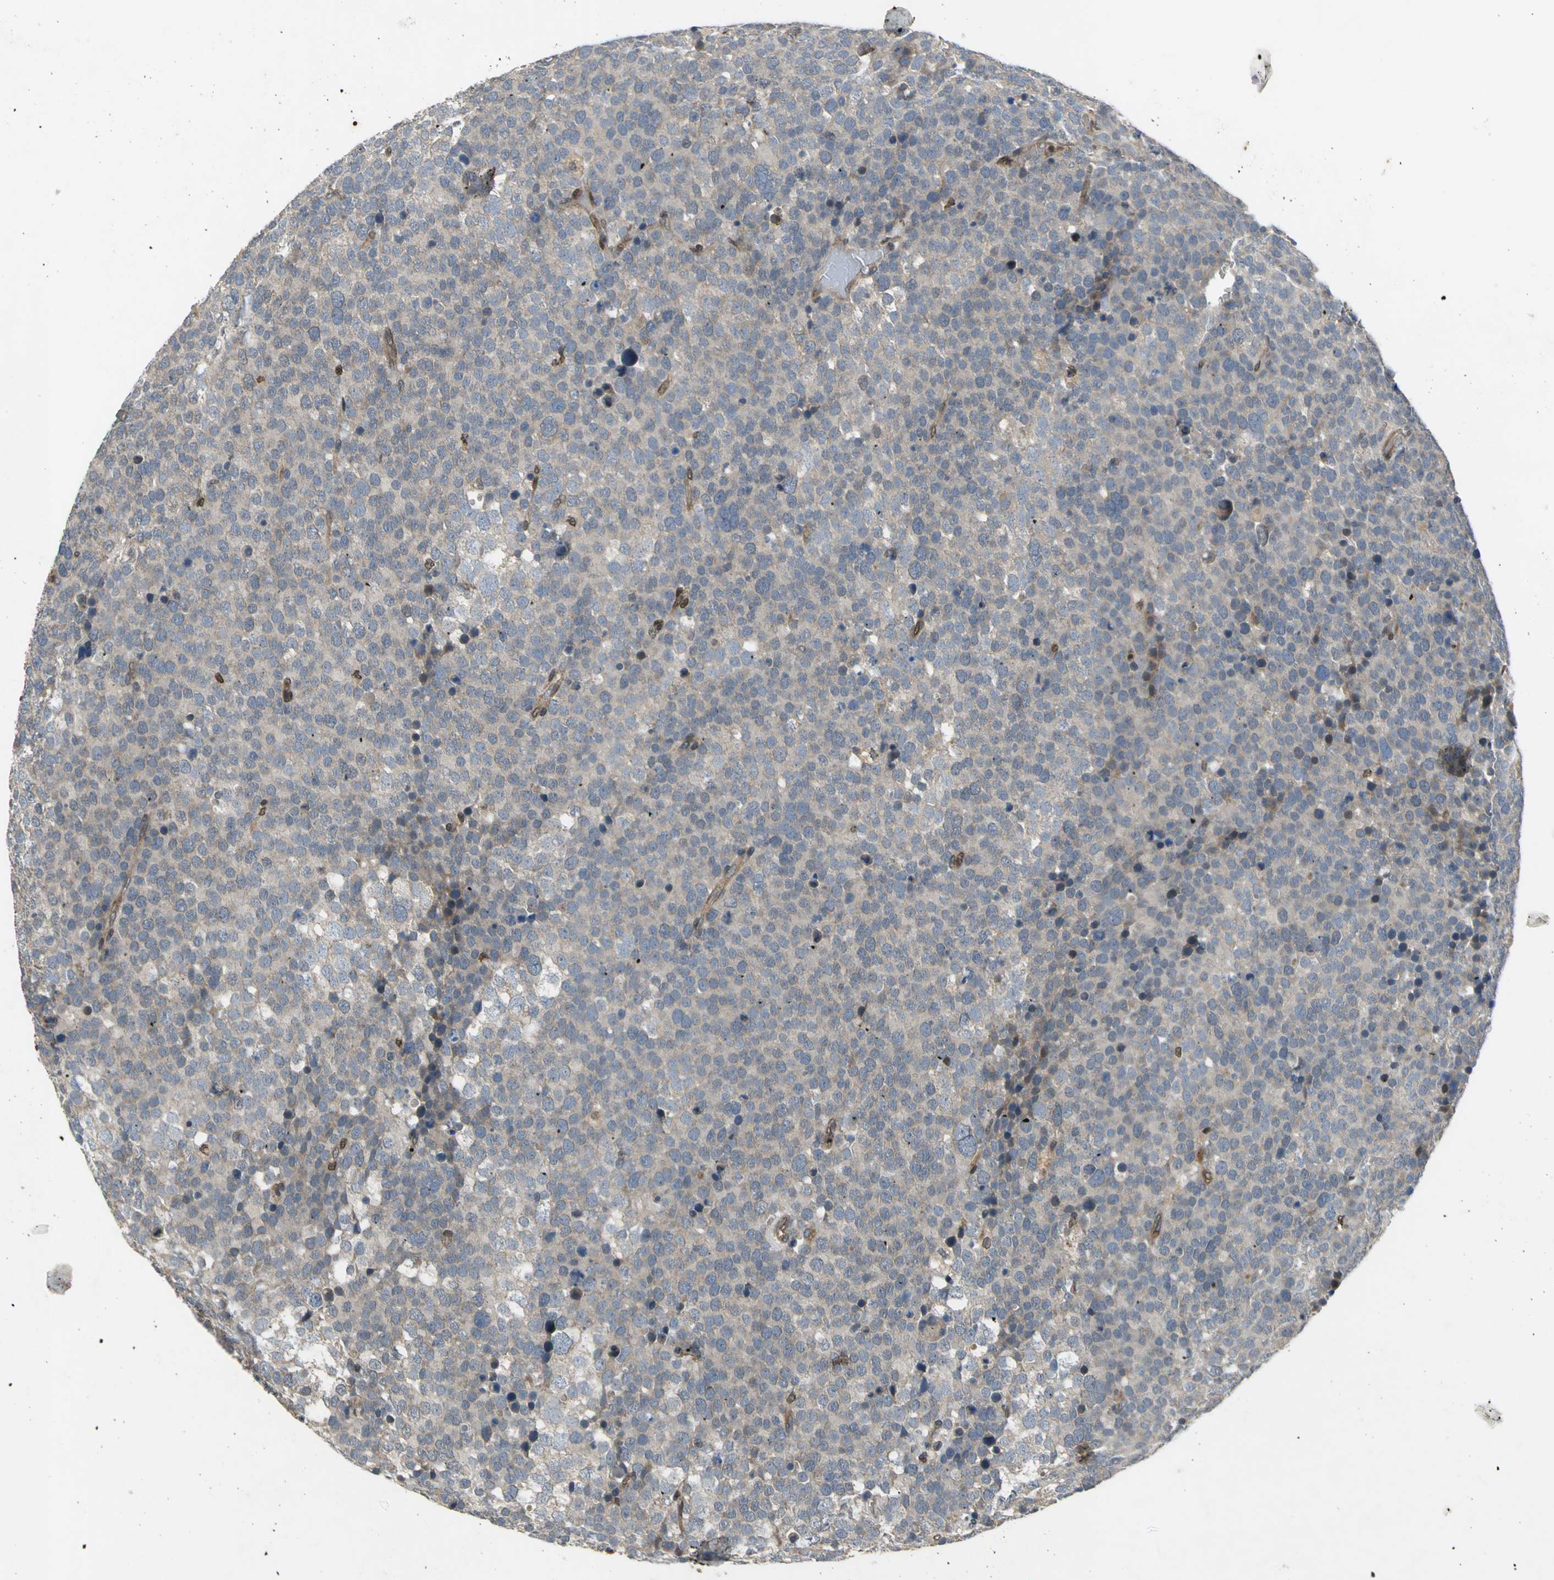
{"staining": {"intensity": "weak", "quantity": ">75%", "location": "cytoplasmic/membranous"}, "tissue": "testis cancer", "cell_type": "Tumor cells", "image_type": "cancer", "snomed": [{"axis": "morphology", "description": "Seminoma, NOS"}, {"axis": "topography", "description": "Testis"}], "caption": "Testis cancer (seminoma) tissue displays weak cytoplasmic/membranous positivity in about >75% of tumor cells, visualized by immunohistochemistry.", "gene": "AHR", "patient": {"sex": "male", "age": 71}}